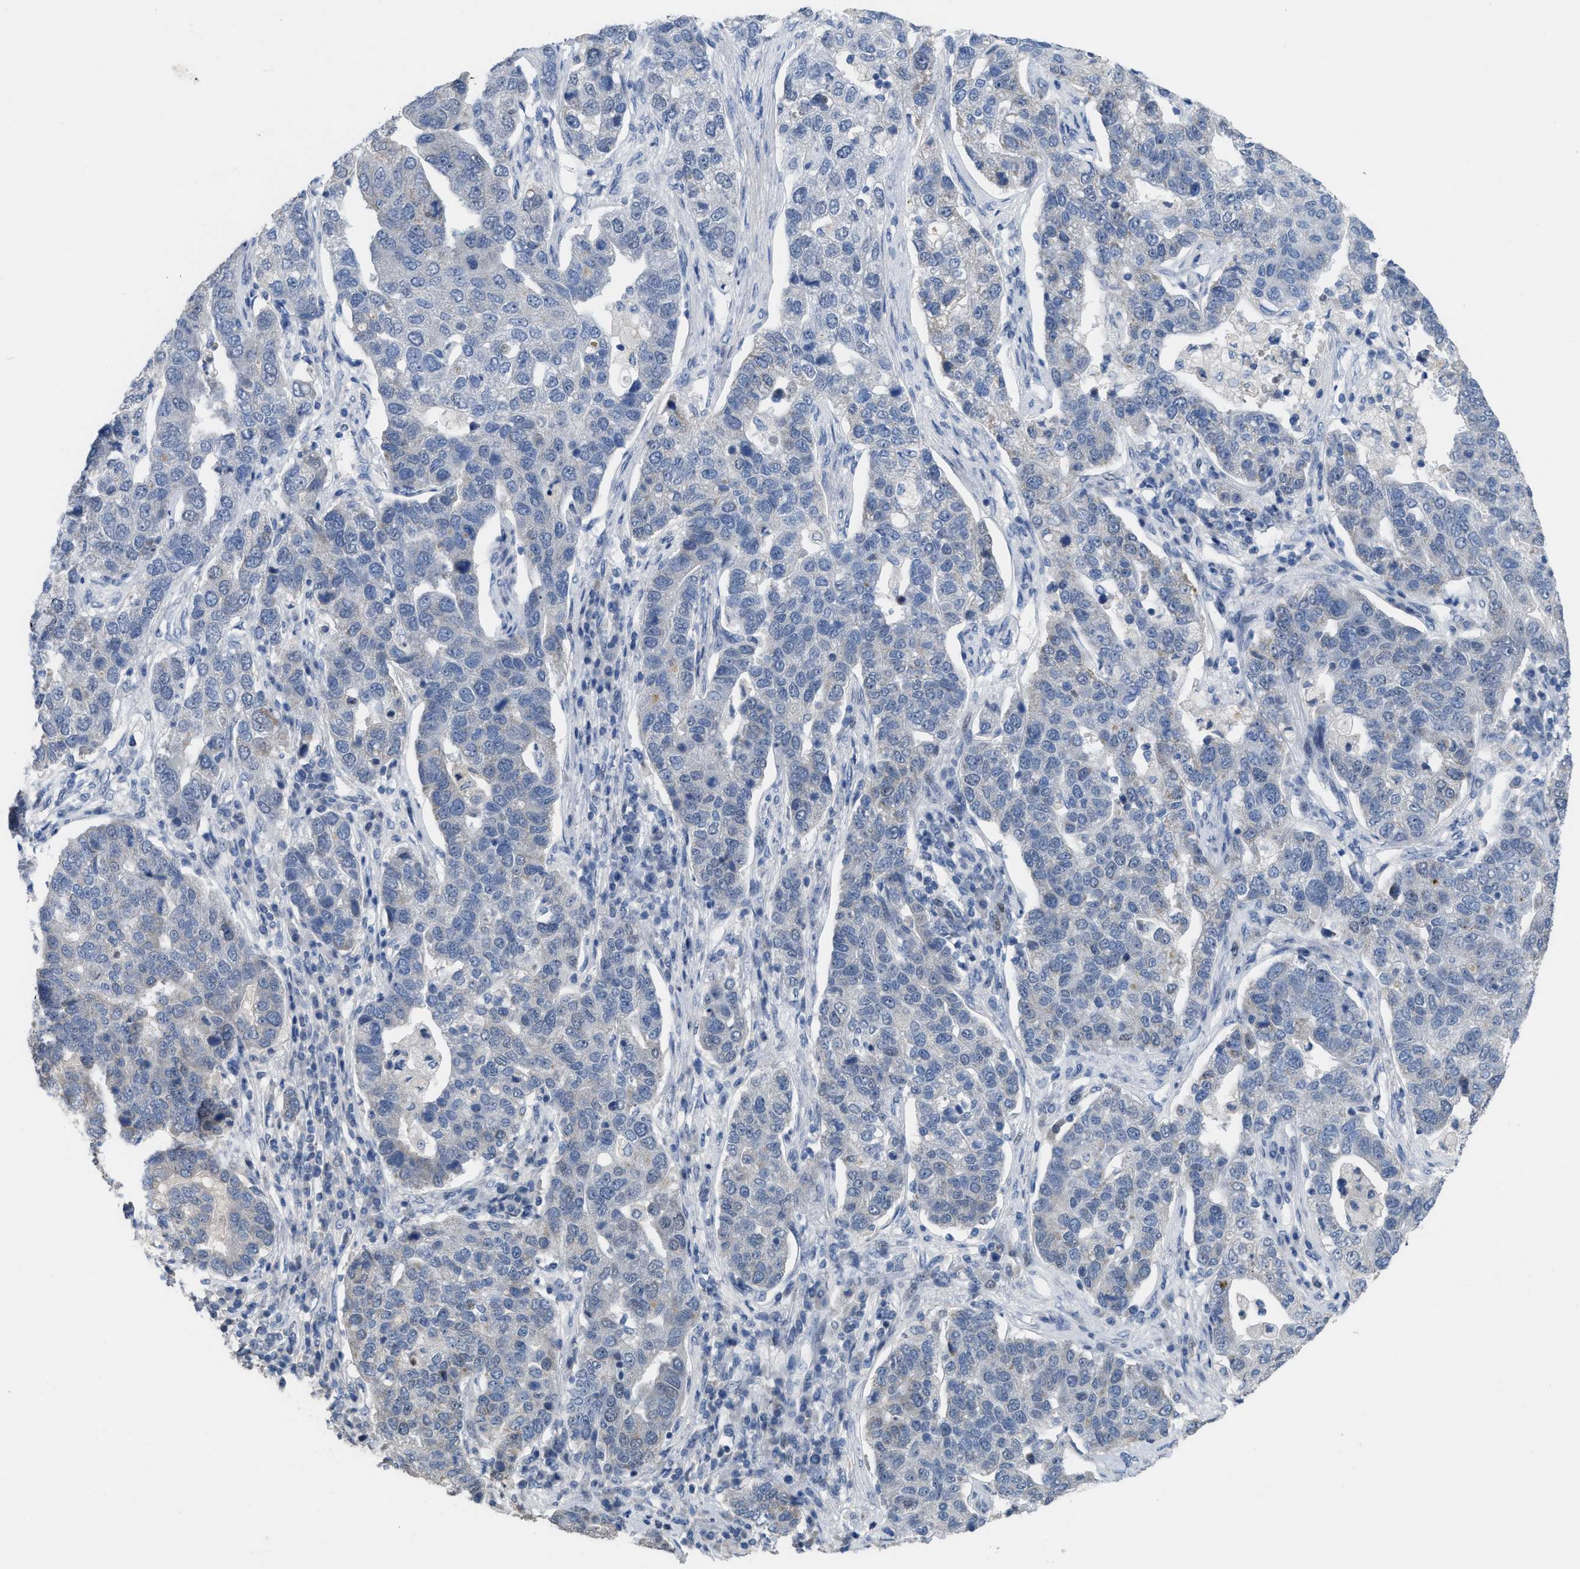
{"staining": {"intensity": "negative", "quantity": "none", "location": "none"}, "tissue": "pancreatic cancer", "cell_type": "Tumor cells", "image_type": "cancer", "snomed": [{"axis": "morphology", "description": "Adenocarcinoma, NOS"}, {"axis": "topography", "description": "Pancreas"}], "caption": "Protein analysis of pancreatic cancer (adenocarcinoma) demonstrates no significant positivity in tumor cells.", "gene": "SETDB1", "patient": {"sex": "female", "age": 61}}